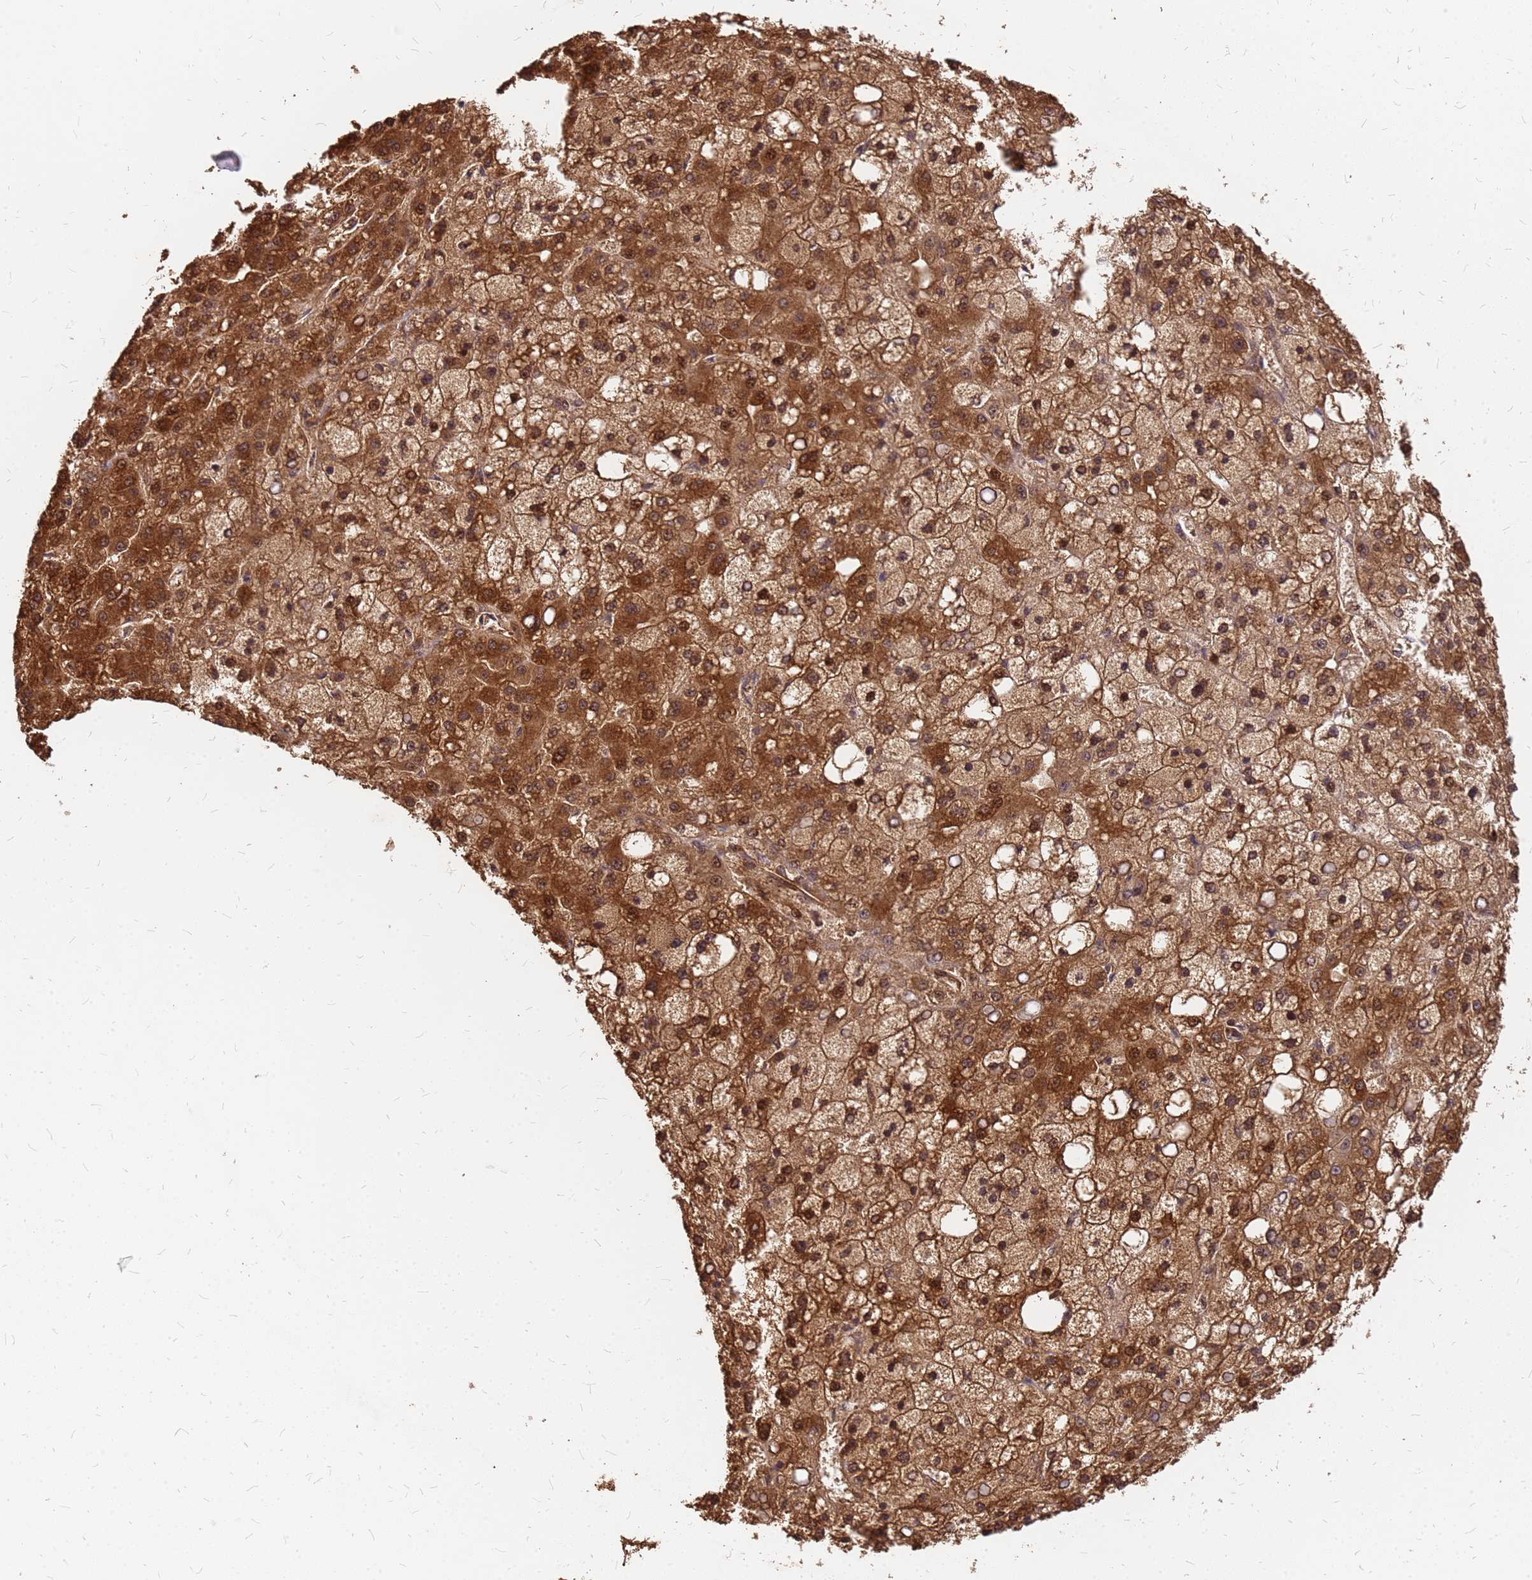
{"staining": {"intensity": "strong", "quantity": ">75%", "location": "cytoplasmic/membranous,nuclear"}, "tissue": "liver cancer", "cell_type": "Tumor cells", "image_type": "cancer", "snomed": [{"axis": "morphology", "description": "Carcinoma, Hepatocellular, NOS"}, {"axis": "topography", "description": "Liver"}], "caption": "DAB immunohistochemical staining of human liver cancer (hepatocellular carcinoma) reveals strong cytoplasmic/membranous and nuclear protein staining in about >75% of tumor cells.", "gene": "GPATCH8", "patient": {"sex": "male", "age": 67}}